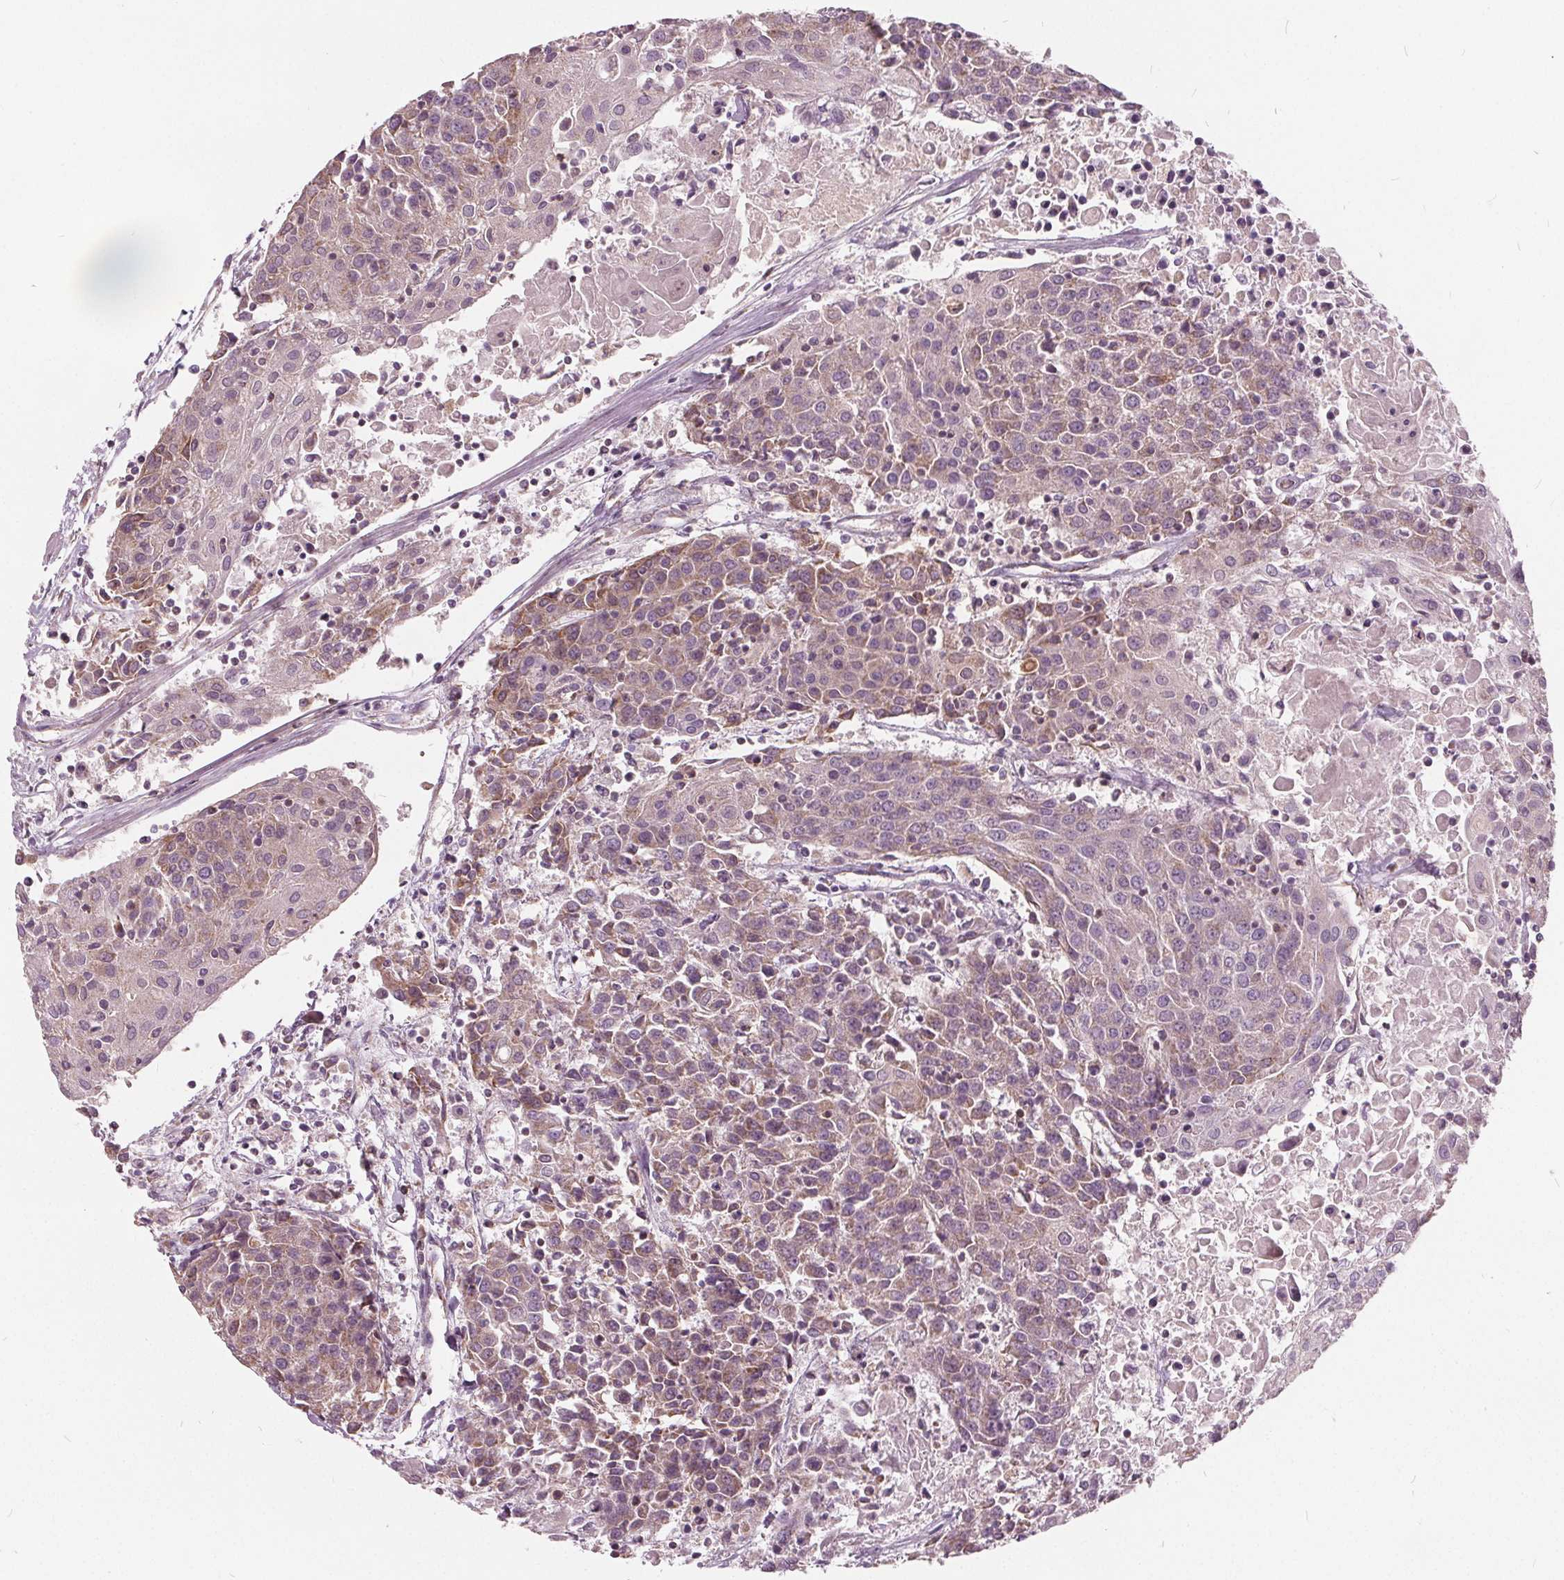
{"staining": {"intensity": "weak", "quantity": "25%-75%", "location": "cytoplasmic/membranous"}, "tissue": "urothelial cancer", "cell_type": "Tumor cells", "image_type": "cancer", "snomed": [{"axis": "morphology", "description": "Urothelial carcinoma, High grade"}, {"axis": "topography", "description": "Urinary bladder"}], "caption": "A brown stain shows weak cytoplasmic/membranous staining of a protein in high-grade urothelial carcinoma tumor cells.", "gene": "ECI2", "patient": {"sex": "female", "age": 85}}